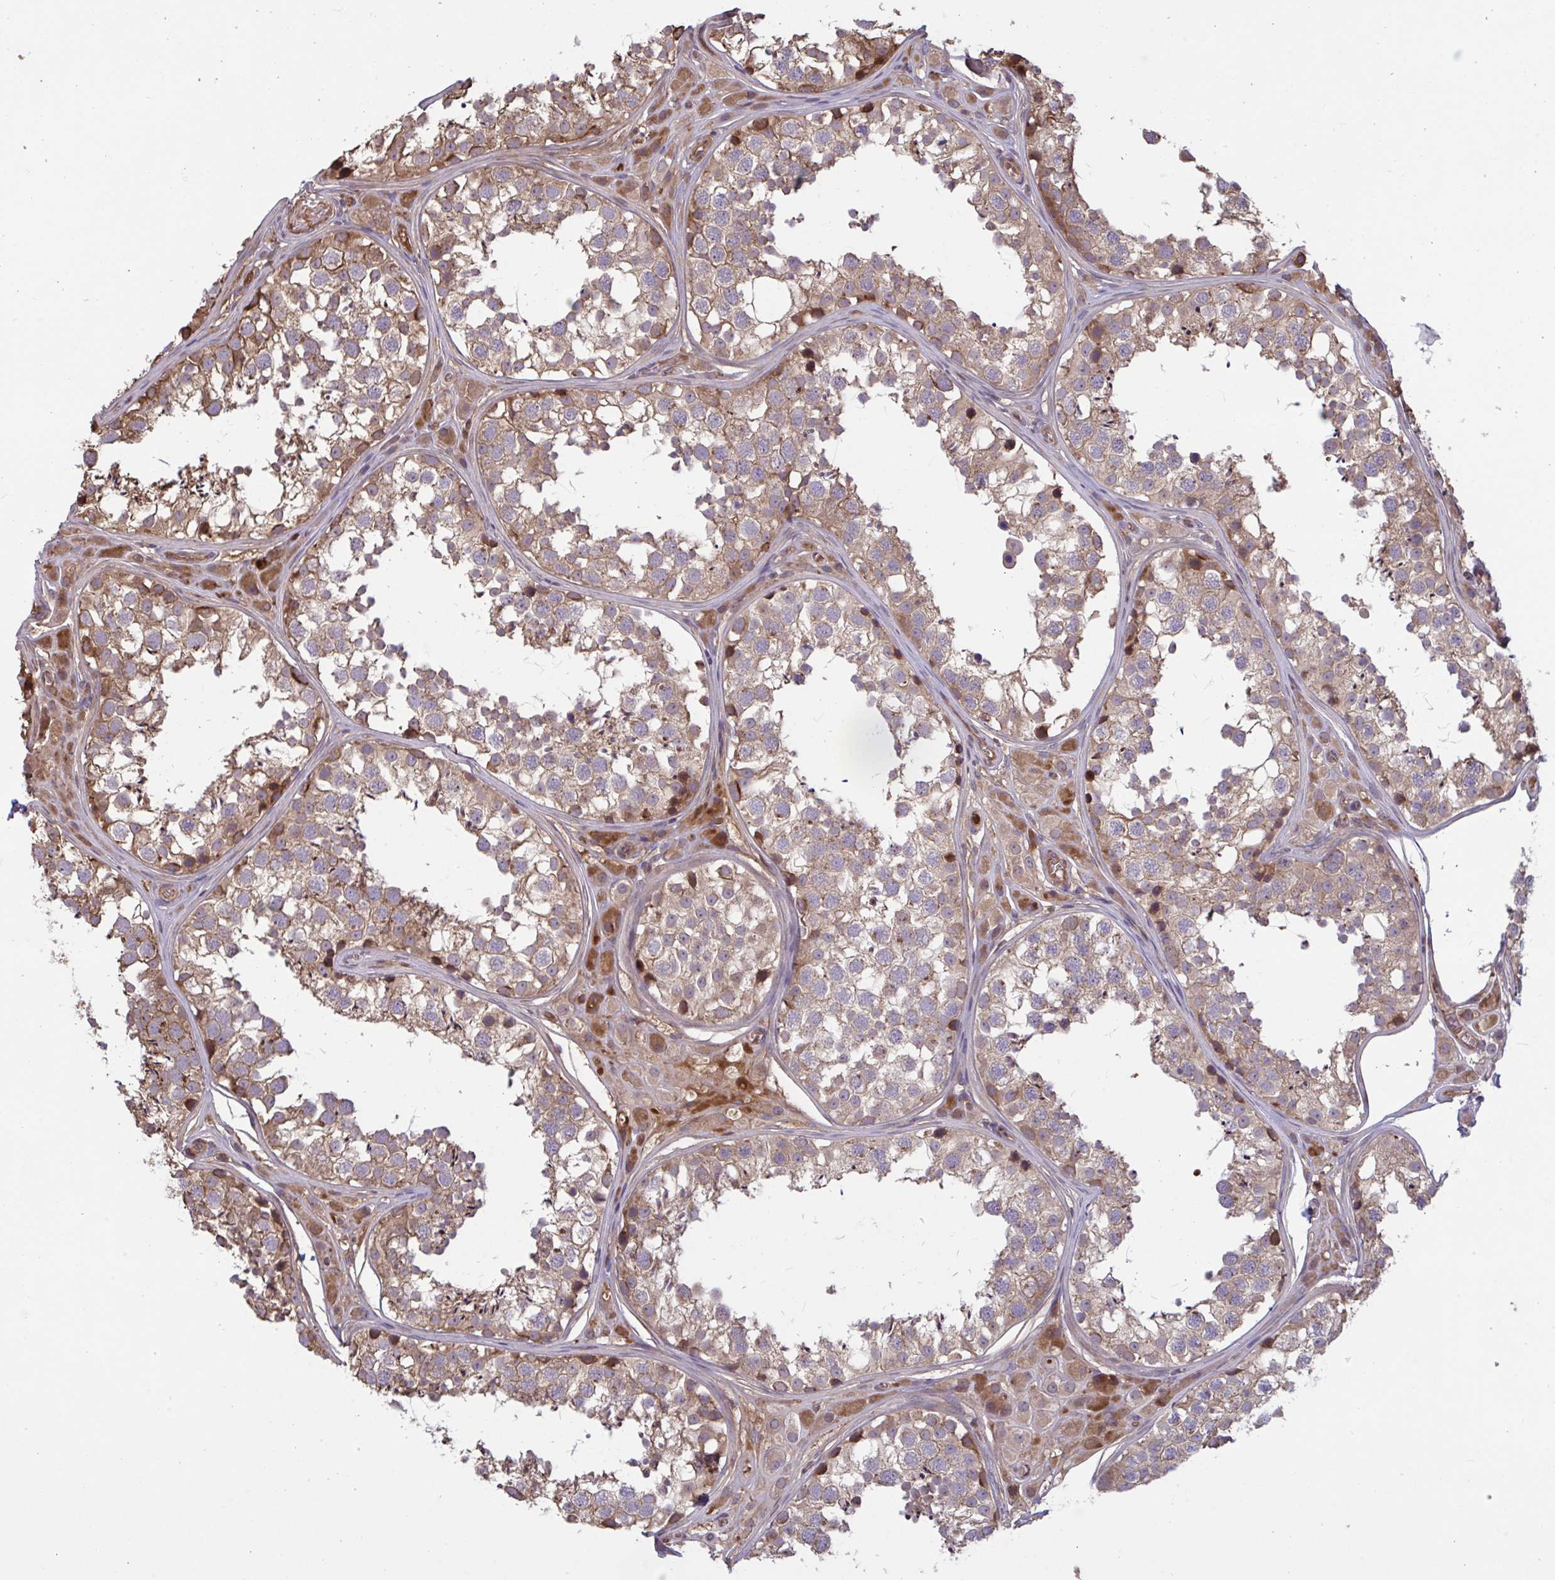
{"staining": {"intensity": "moderate", "quantity": ">75%", "location": "cytoplasmic/membranous"}, "tissue": "testis", "cell_type": "Cells in seminiferous ducts", "image_type": "normal", "snomed": [{"axis": "morphology", "description": "Normal tissue, NOS"}, {"axis": "topography", "description": "Testis"}], "caption": "DAB (3,3'-diaminobenzidine) immunohistochemical staining of normal human testis reveals moderate cytoplasmic/membranous protein expression in approximately >75% of cells in seminiferous ducts. (DAB = brown stain, brightfield microscopy at high magnification).", "gene": "IL1R1", "patient": {"sex": "male", "age": 13}}